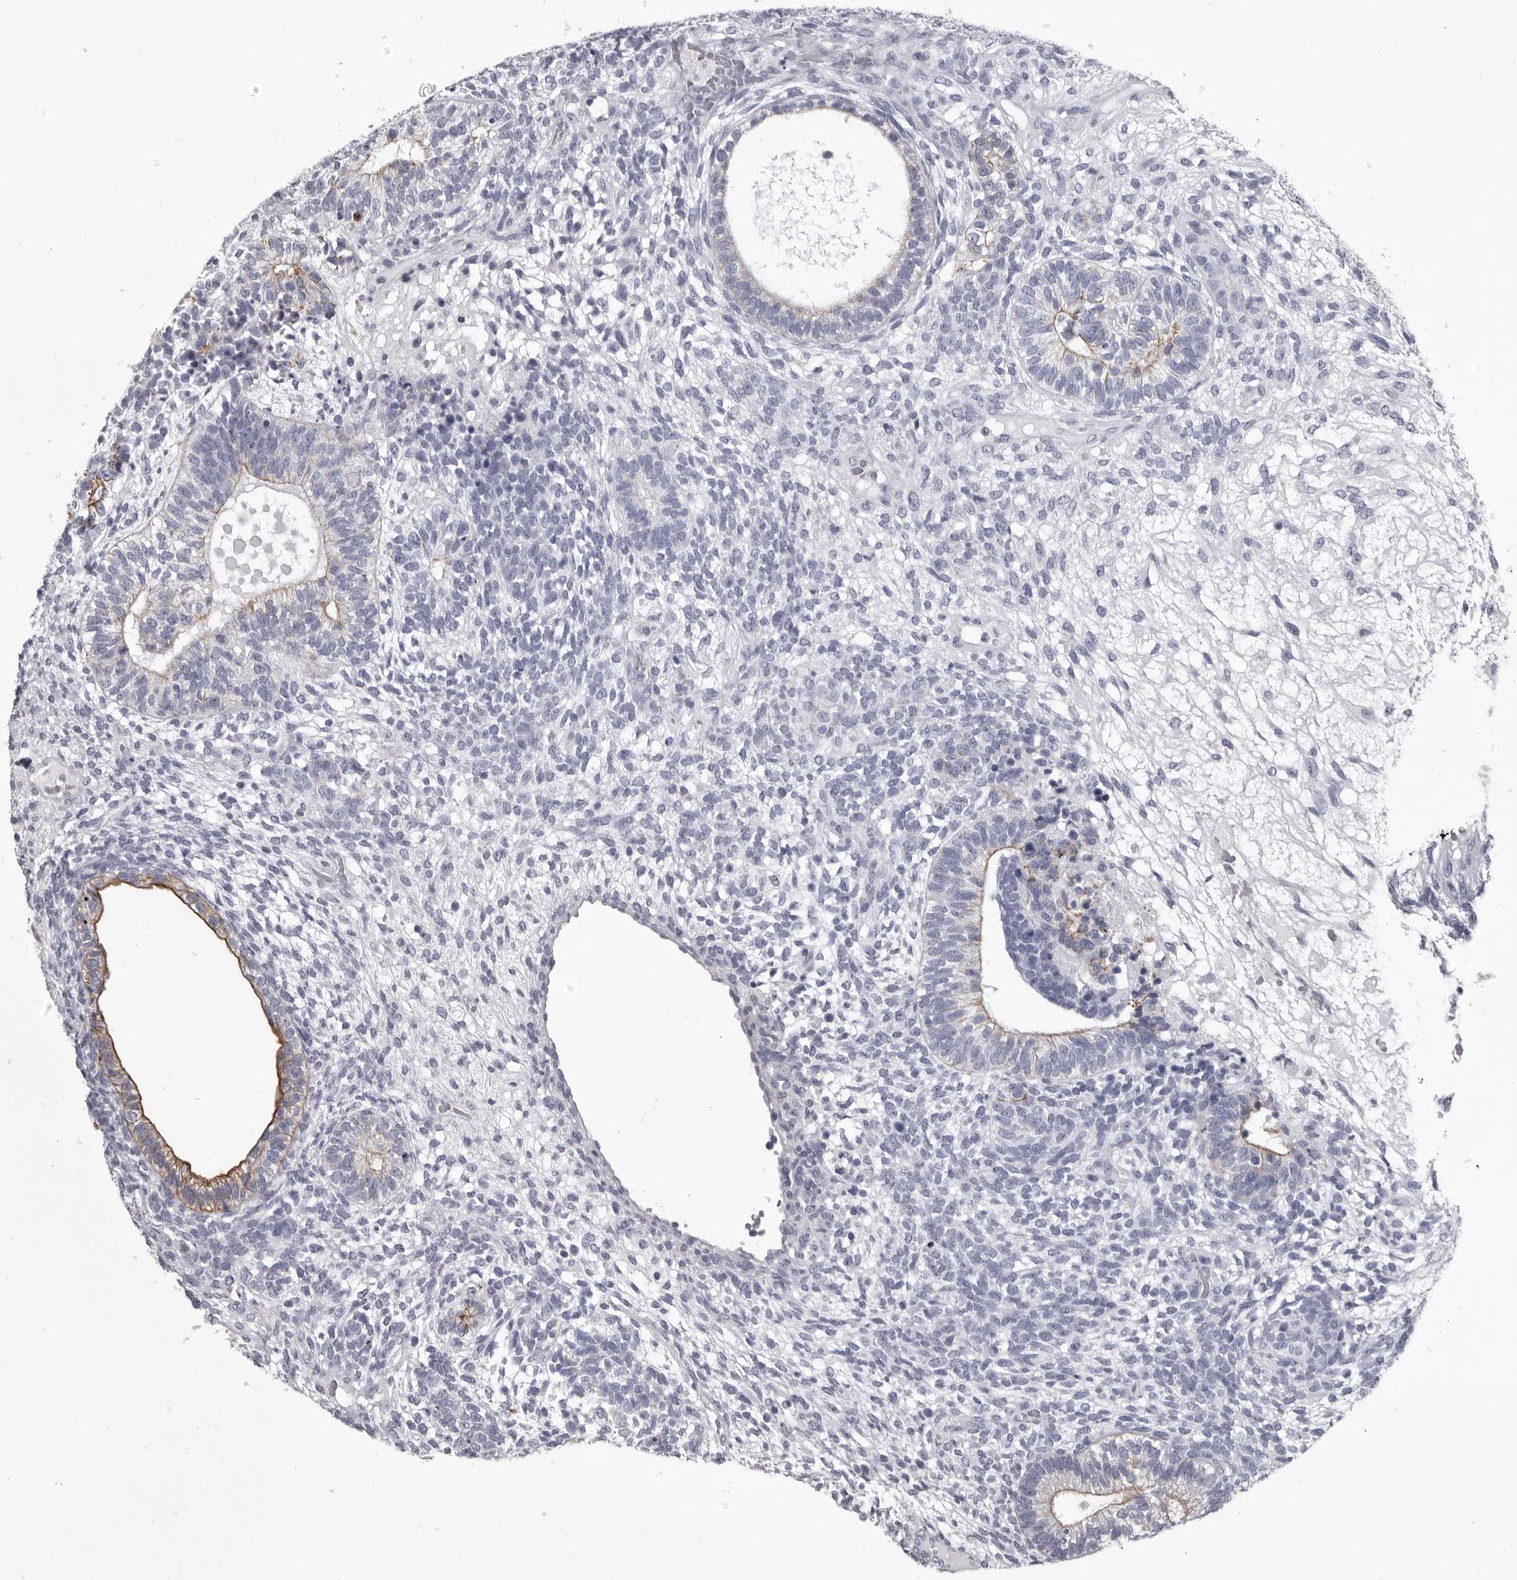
{"staining": {"intensity": "moderate", "quantity": "<25%", "location": "cytoplasmic/membranous"}, "tissue": "testis cancer", "cell_type": "Tumor cells", "image_type": "cancer", "snomed": [{"axis": "morphology", "description": "Seminoma, NOS"}, {"axis": "morphology", "description": "Carcinoma, Embryonal, NOS"}, {"axis": "topography", "description": "Testis"}], "caption": "Testis cancer (seminoma) tissue shows moderate cytoplasmic/membranous positivity in approximately <25% of tumor cells", "gene": "LPAR6", "patient": {"sex": "male", "age": 28}}